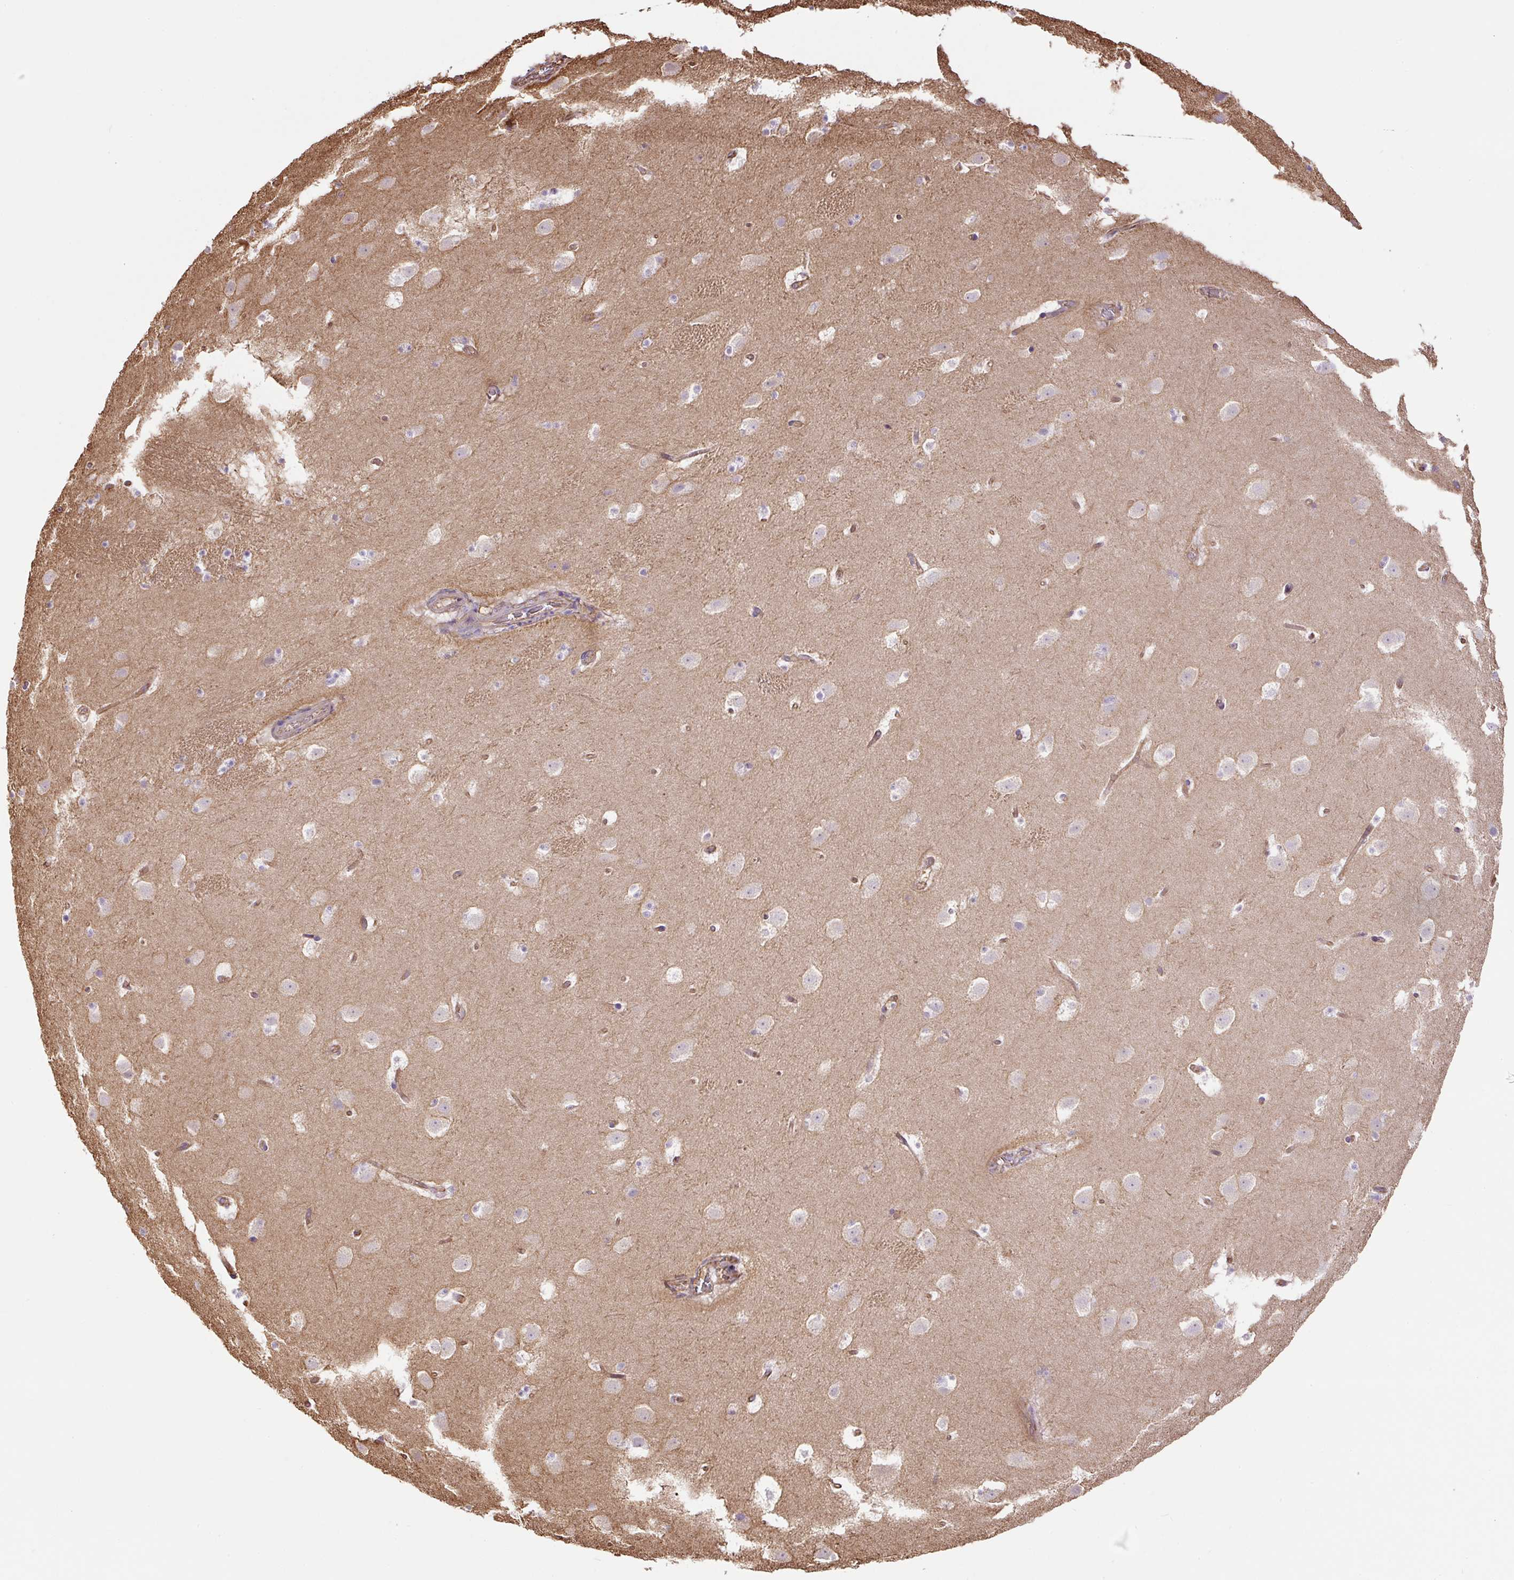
{"staining": {"intensity": "negative", "quantity": "none", "location": "none"}, "tissue": "caudate", "cell_type": "Glial cells", "image_type": "normal", "snomed": [{"axis": "morphology", "description": "Normal tissue, NOS"}, {"axis": "topography", "description": "Lateral ventricle wall"}], "caption": "This is a image of immunohistochemistry (IHC) staining of normal caudate, which shows no positivity in glial cells.", "gene": "B3GALT5", "patient": {"sex": "male", "age": 37}}